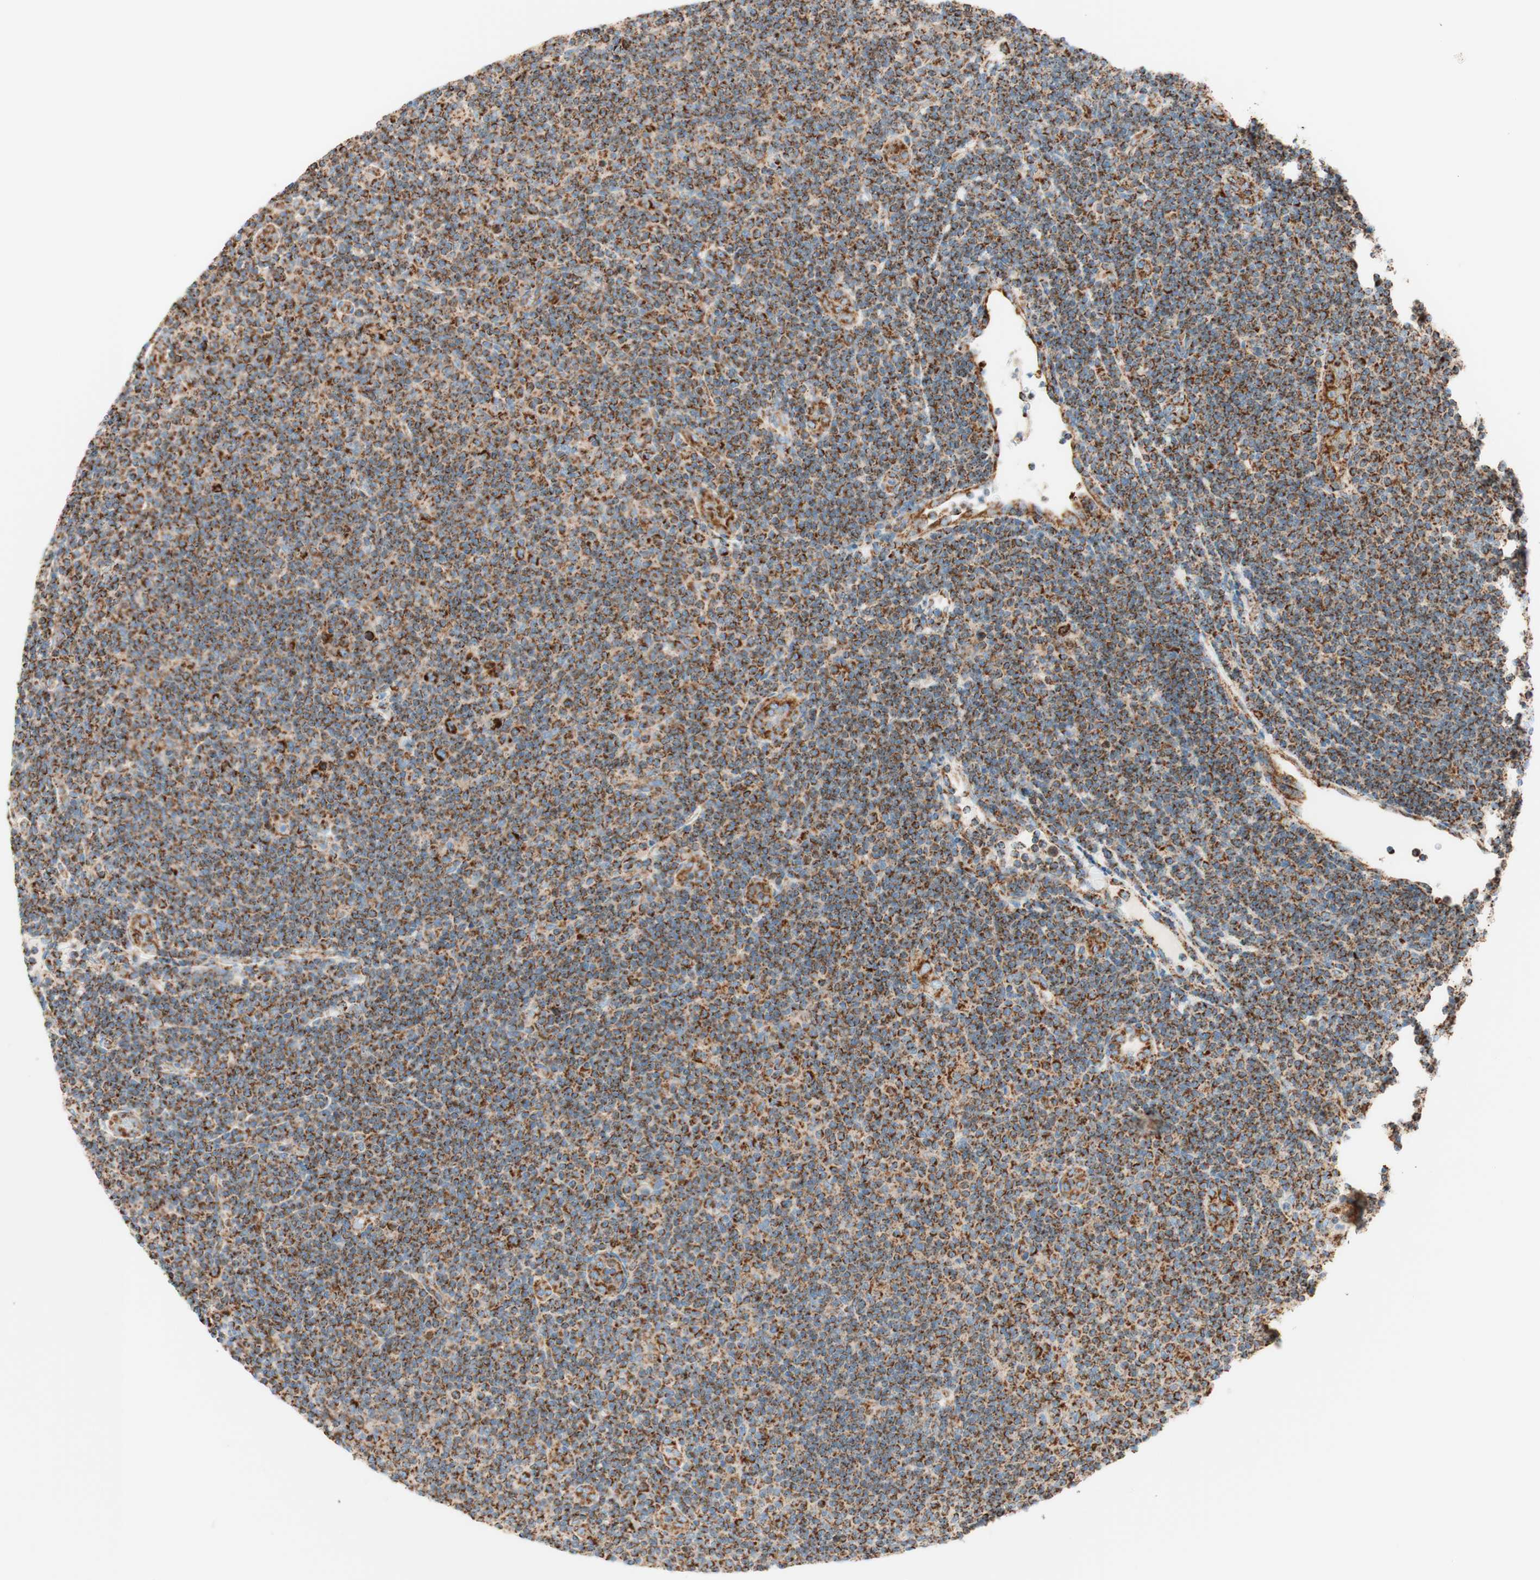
{"staining": {"intensity": "moderate", "quantity": ">75%", "location": "cytoplasmic/membranous"}, "tissue": "lymphoma", "cell_type": "Tumor cells", "image_type": "cancer", "snomed": [{"axis": "morphology", "description": "Malignant lymphoma, non-Hodgkin's type, Low grade"}, {"axis": "topography", "description": "Lymph node"}], "caption": "Immunohistochemistry (IHC) histopathology image of neoplastic tissue: human lymphoma stained using immunohistochemistry demonstrates medium levels of moderate protein expression localized specifically in the cytoplasmic/membranous of tumor cells, appearing as a cytoplasmic/membranous brown color.", "gene": "TOMM20", "patient": {"sex": "male", "age": 83}}